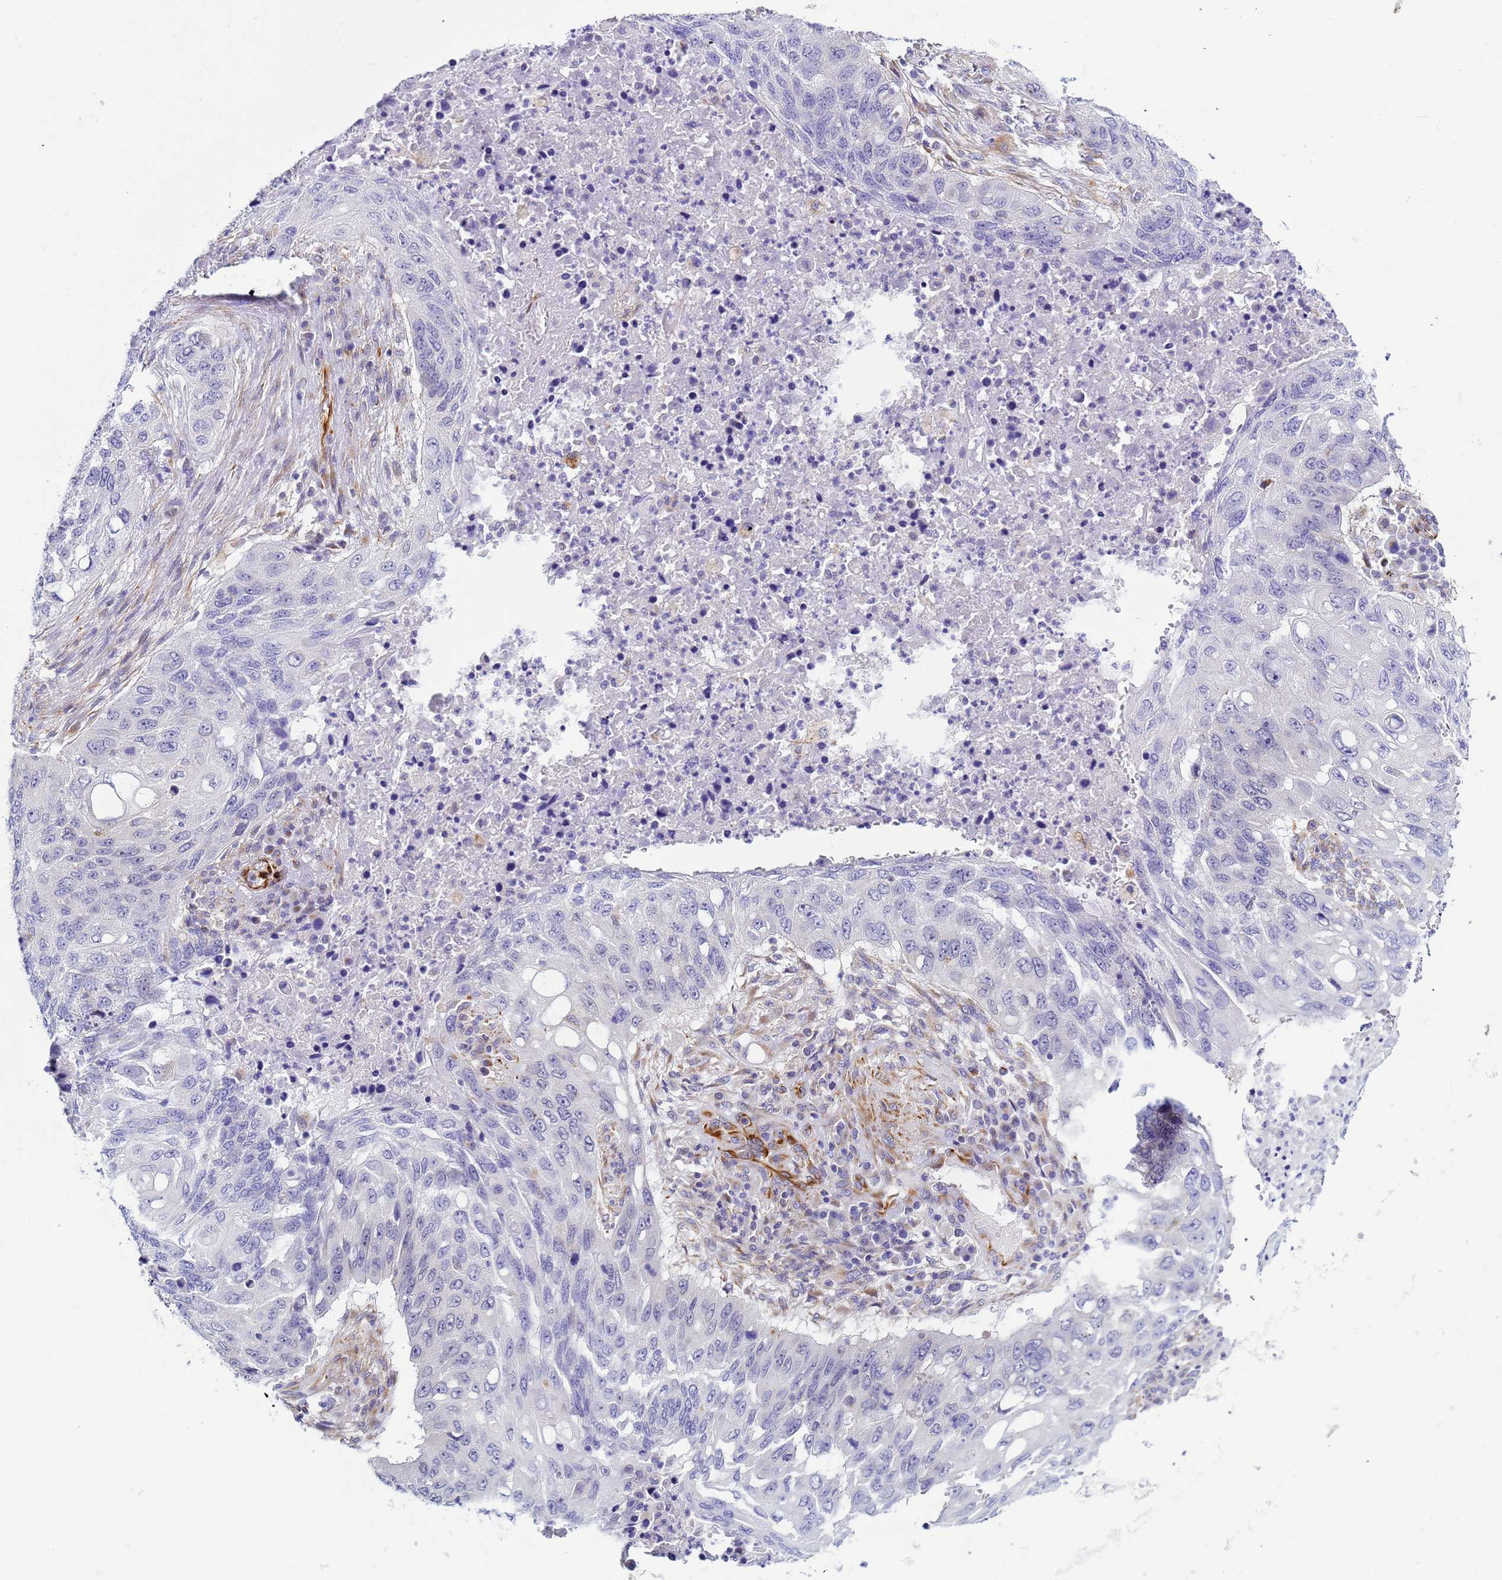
{"staining": {"intensity": "negative", "quantity": "none", "location": "none"}, "tissue": "lung cancer", "cell_type": "Tumor cells", "image_type": "cancer", "snomed": [{"axis": "morphology", "description": "Squamous cell carcinoma, NOS"}, {"axis": "topography", "description": "Lung"}], "caption": "Photomicrograph shows no significant protein positivity in tumor cells of lung cancer (squamous cell carcinoma). (DAB (3,3'-diaminobenzidine) IHC, high magnification).", "gene": "UBXN2B", "patient": {"sex": "female", "age": 63}}